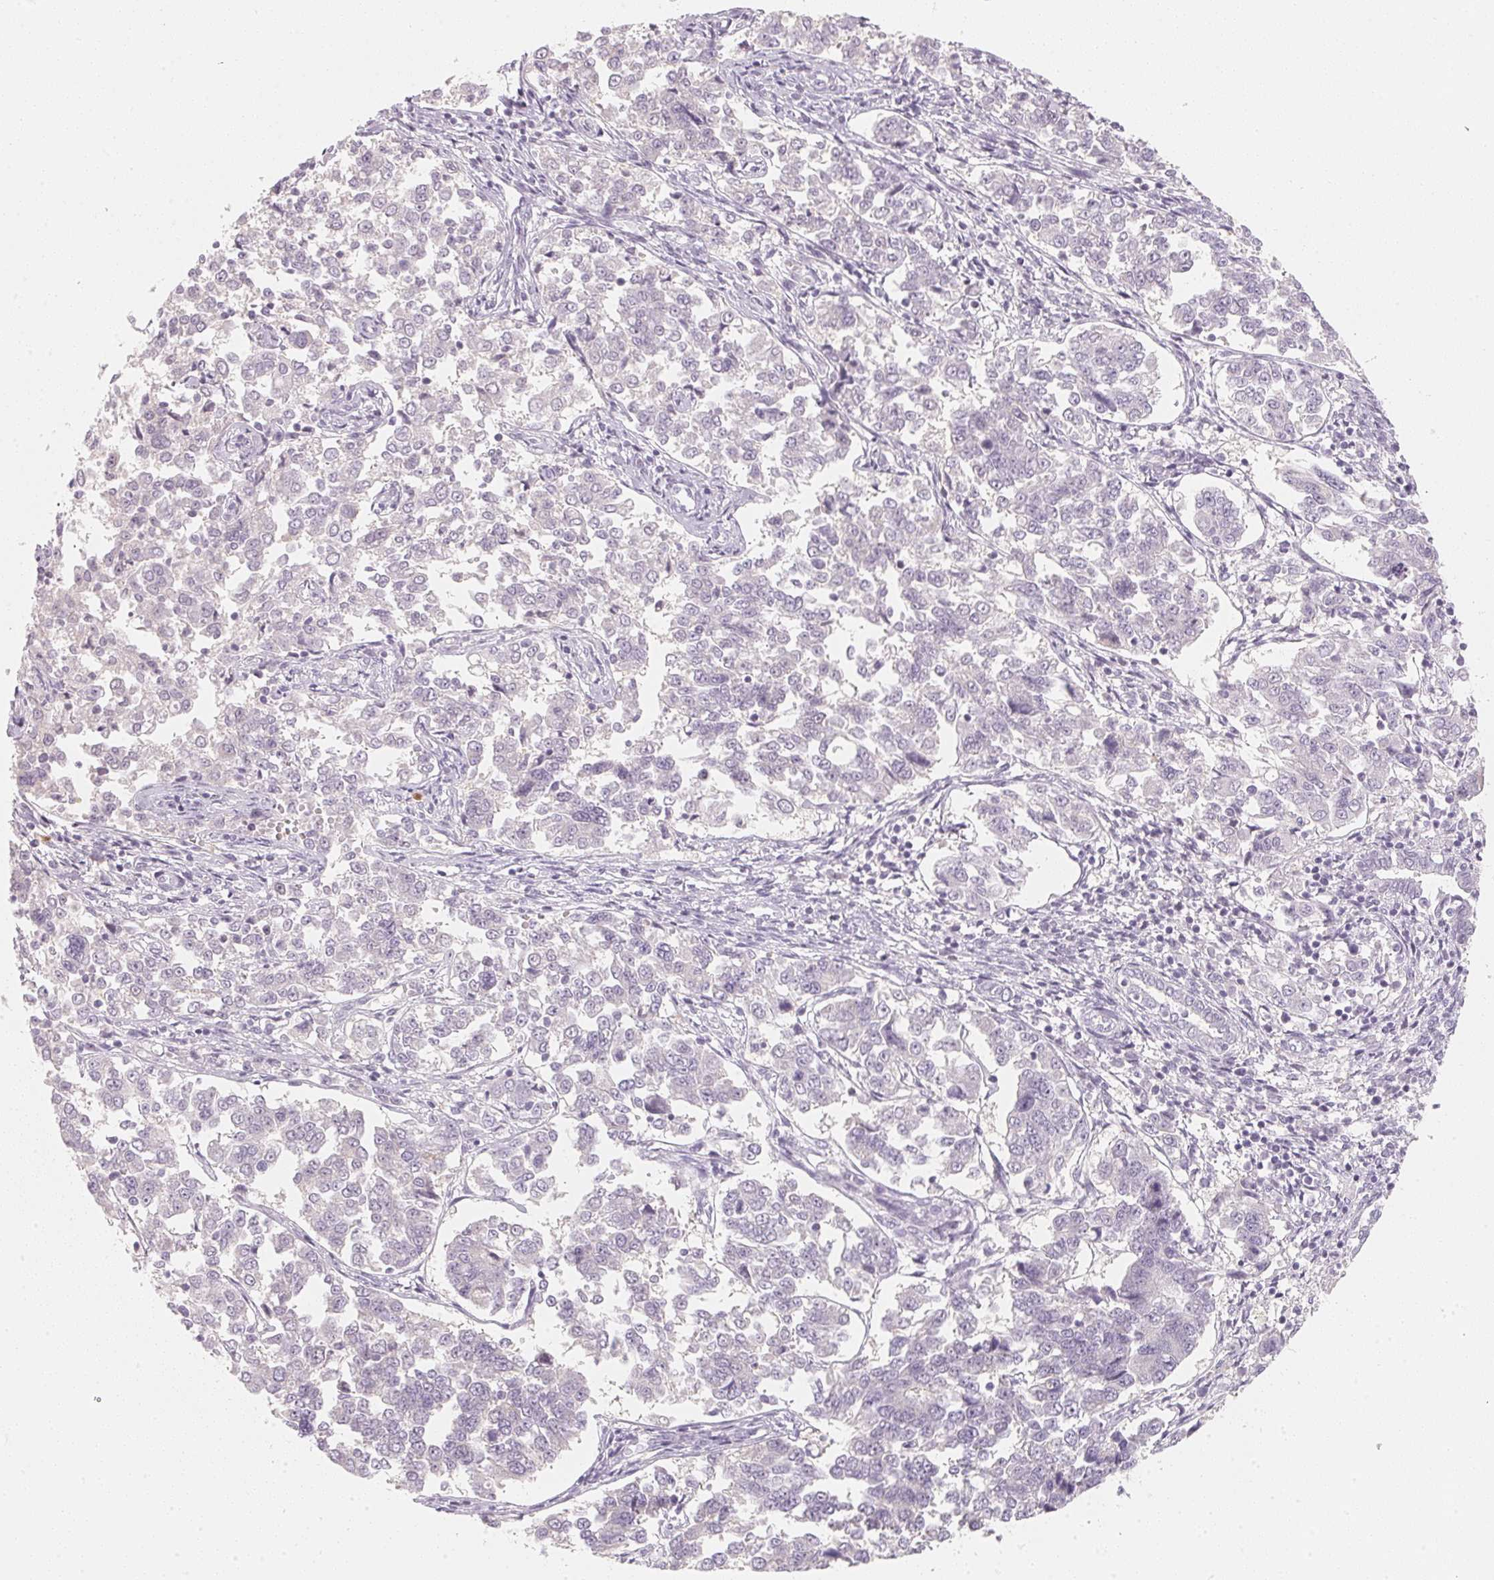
{"staining": {"intensity": "negative", "quantity": "none", "location": "none"}, "tissue": "endometrial cancer", "cell_type": "Tumor cells", "image_type": "cancer", "snomed": [{"axis": "morphology", "description": "Adenocarcinoma, NOS"}, {"axis": "topography", "description": "Endometrium"}], "caption": "IHC of human endometrial adenocarcinoma exhibits no staining in tumor cells.", "gene": "CFAP276", "patient": {"sex": "female", "age": 43}}